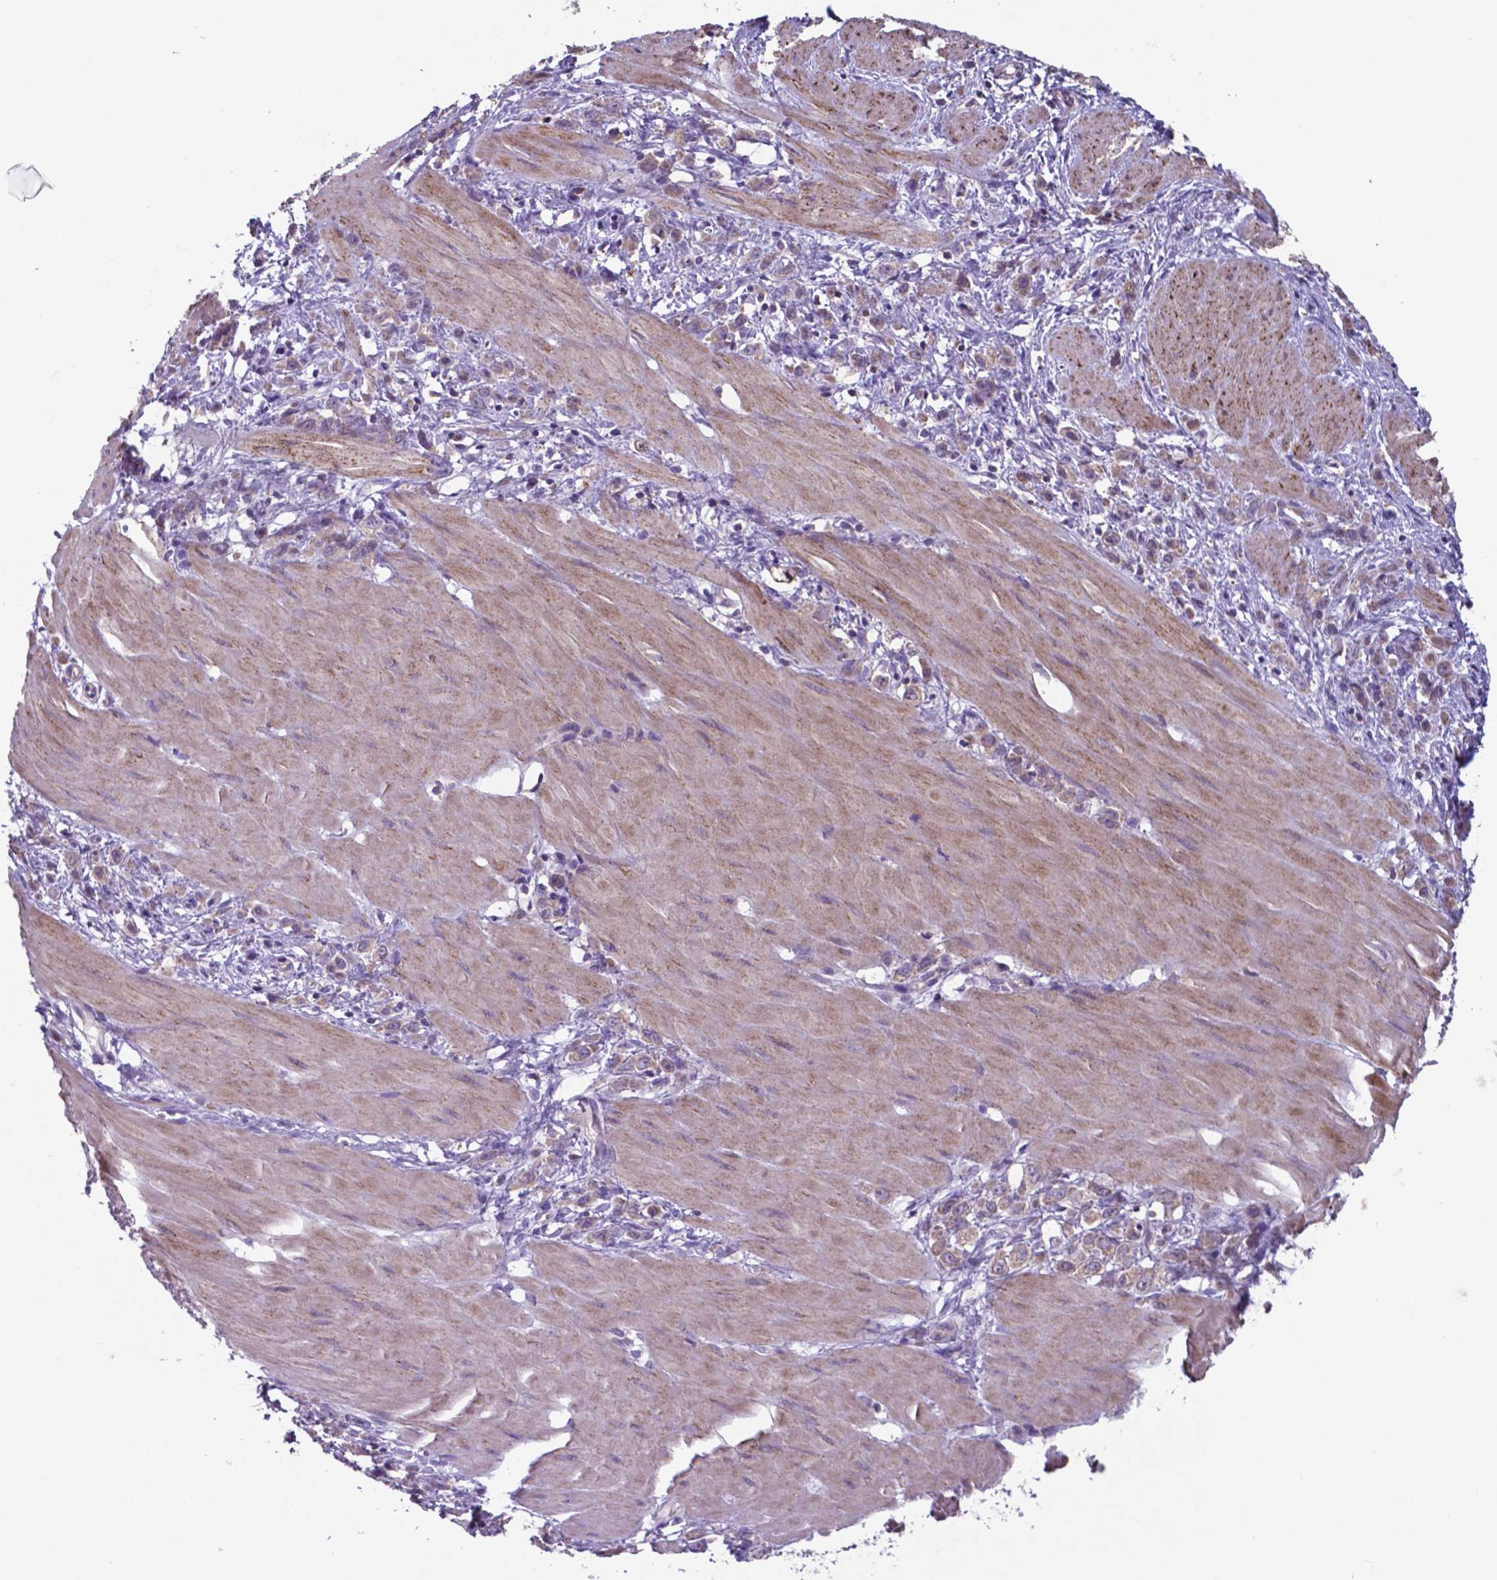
{"staining": {"intensity": "weak", "quantity": ">75%", "location": "cytoplasmic/membranous"}, "tissue": "stomach cancer", "cell_type": "Tumor cells", "image_type": "cancer", "snomed": [{"axis": "morphology", "description": "Adenocarcinoma, NOS"}, {"axis": "topography", "description": "Stomach"}], "caption": "Immunohistochemistry (IHC) (DAB (3,3'-diaminobenzidine)) staining of human stomach cancer shows weak cytoplasmic/membranous protein staining in approximately >75% of tumor cells.", "gene": "TYRO3", "patient": {"sex": "male", "age": 47}}